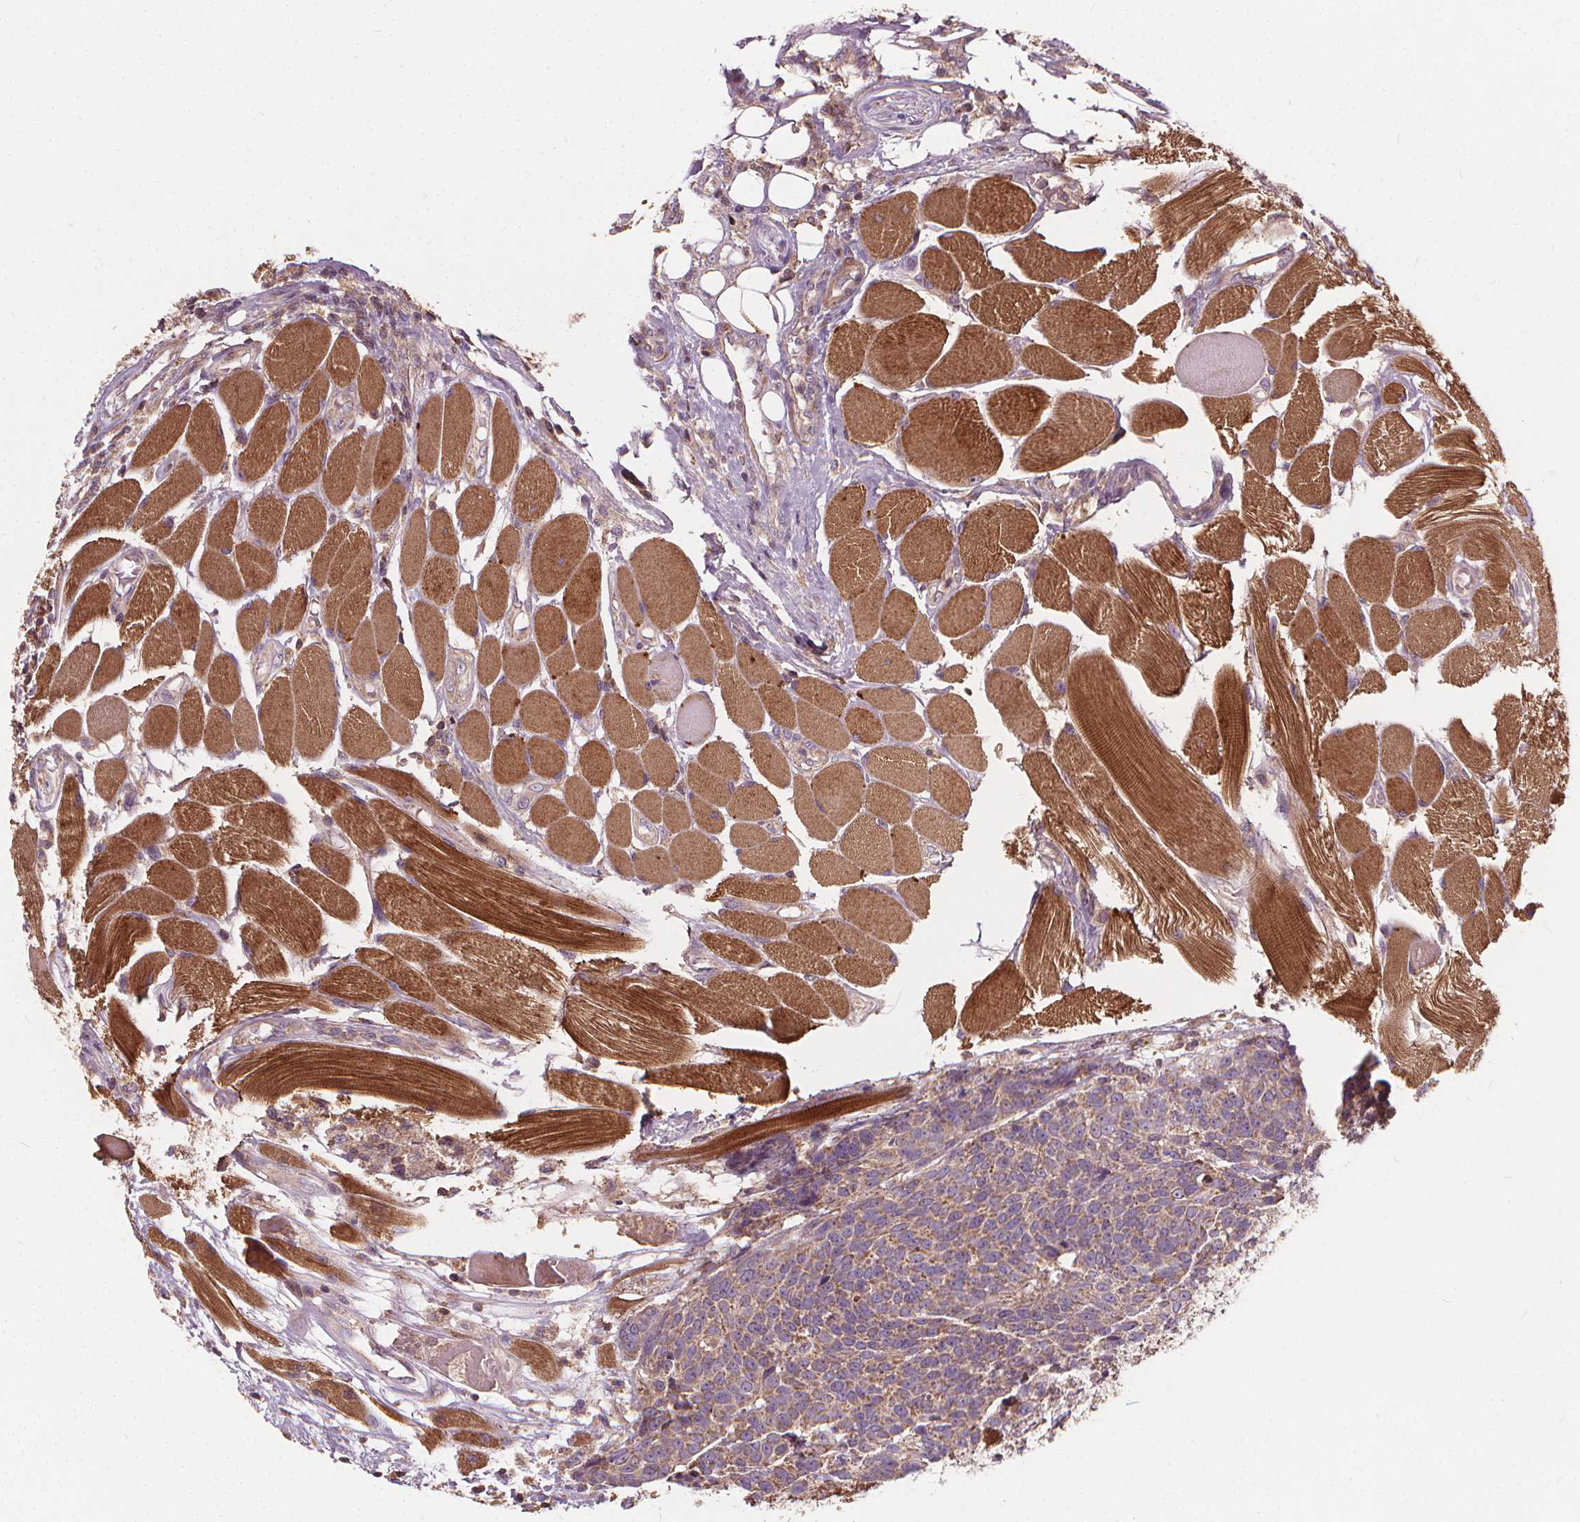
{"staining": {"intensity": "weak", "quantity": ">75%", "location": "cytoplasmic/membranous"}, "tissue": "head and neck cancer", "cell_type": "Tumor cells", "image_type": "cancer", "snomed": [{"axis": "morphology", "description": "Squamous cell carcinoma, NOS"}, {"axis": "topography", "description": "Oral tissue"}, {"axis": "topography", "description": "Head-Neck"}], "caption": "A brown stain labels weak cytoplasmic/membranous staining of a protein in human head and neck squamous cell carcinoma tumor cells.", "gene": "ORAI2", "patient": {"sex": "male", "age": 64}}